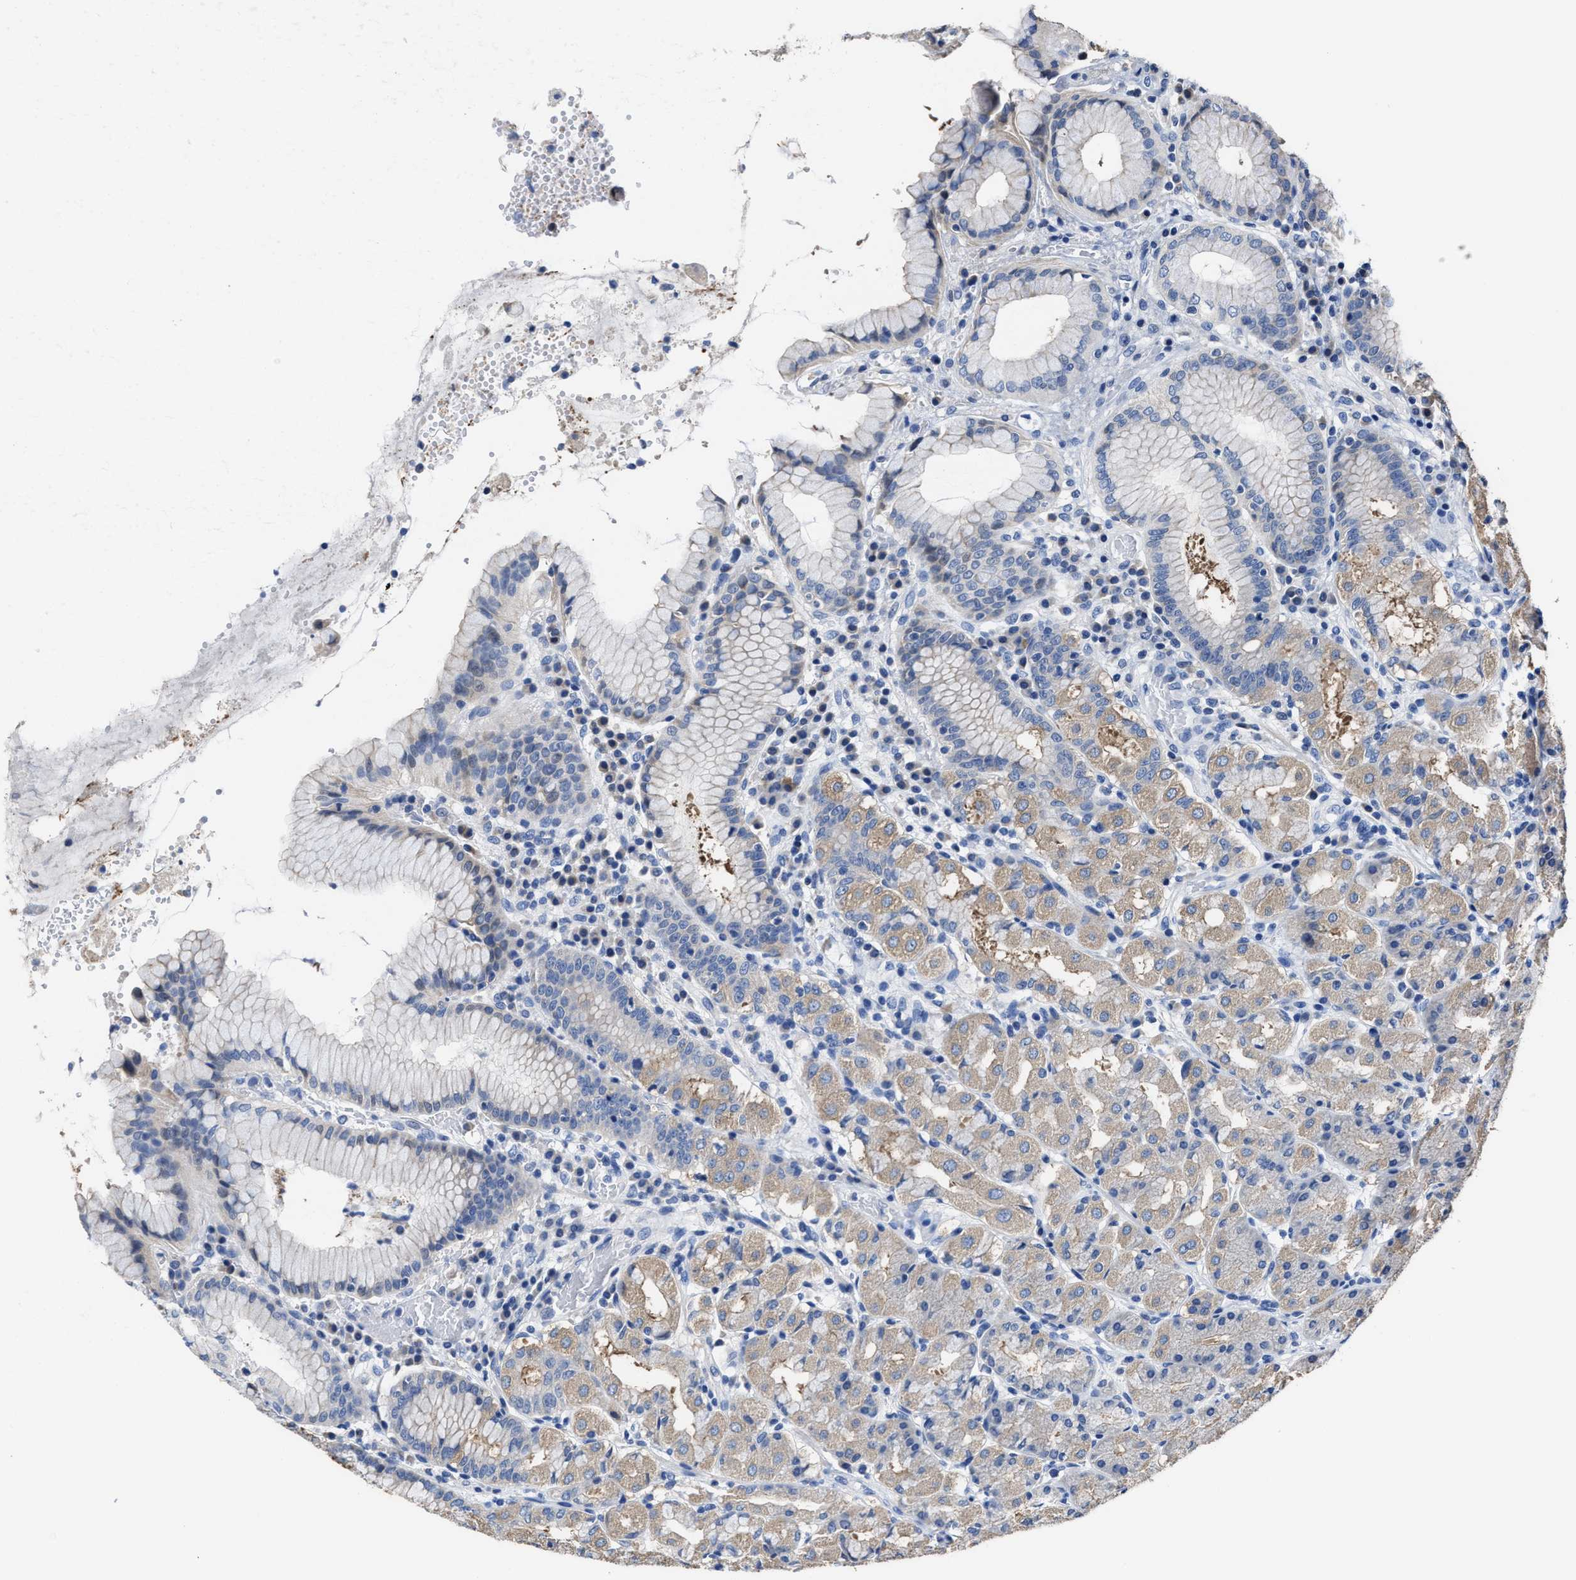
{"staining": {"intensity": "weak", "quantity": "<25%", "location": "cytoplasmic/membranous"}, "tissue": "stomach", "cell_type": "Glandular cells", "image_type": "normal", "snomed": [{"axis": "morphology", "description": "Normal tissue, NOS"}, {"axis": "topography", "description": "Stomach"}, {"axis": "topography", "description": "Stomach, lower"}], "caption": "Immunohistochemical staining of normal human stomach demonstrates no significant expression in glandular cells.", "gene": "HOOK1", "patient": {"sex": "female", "age": 56}}